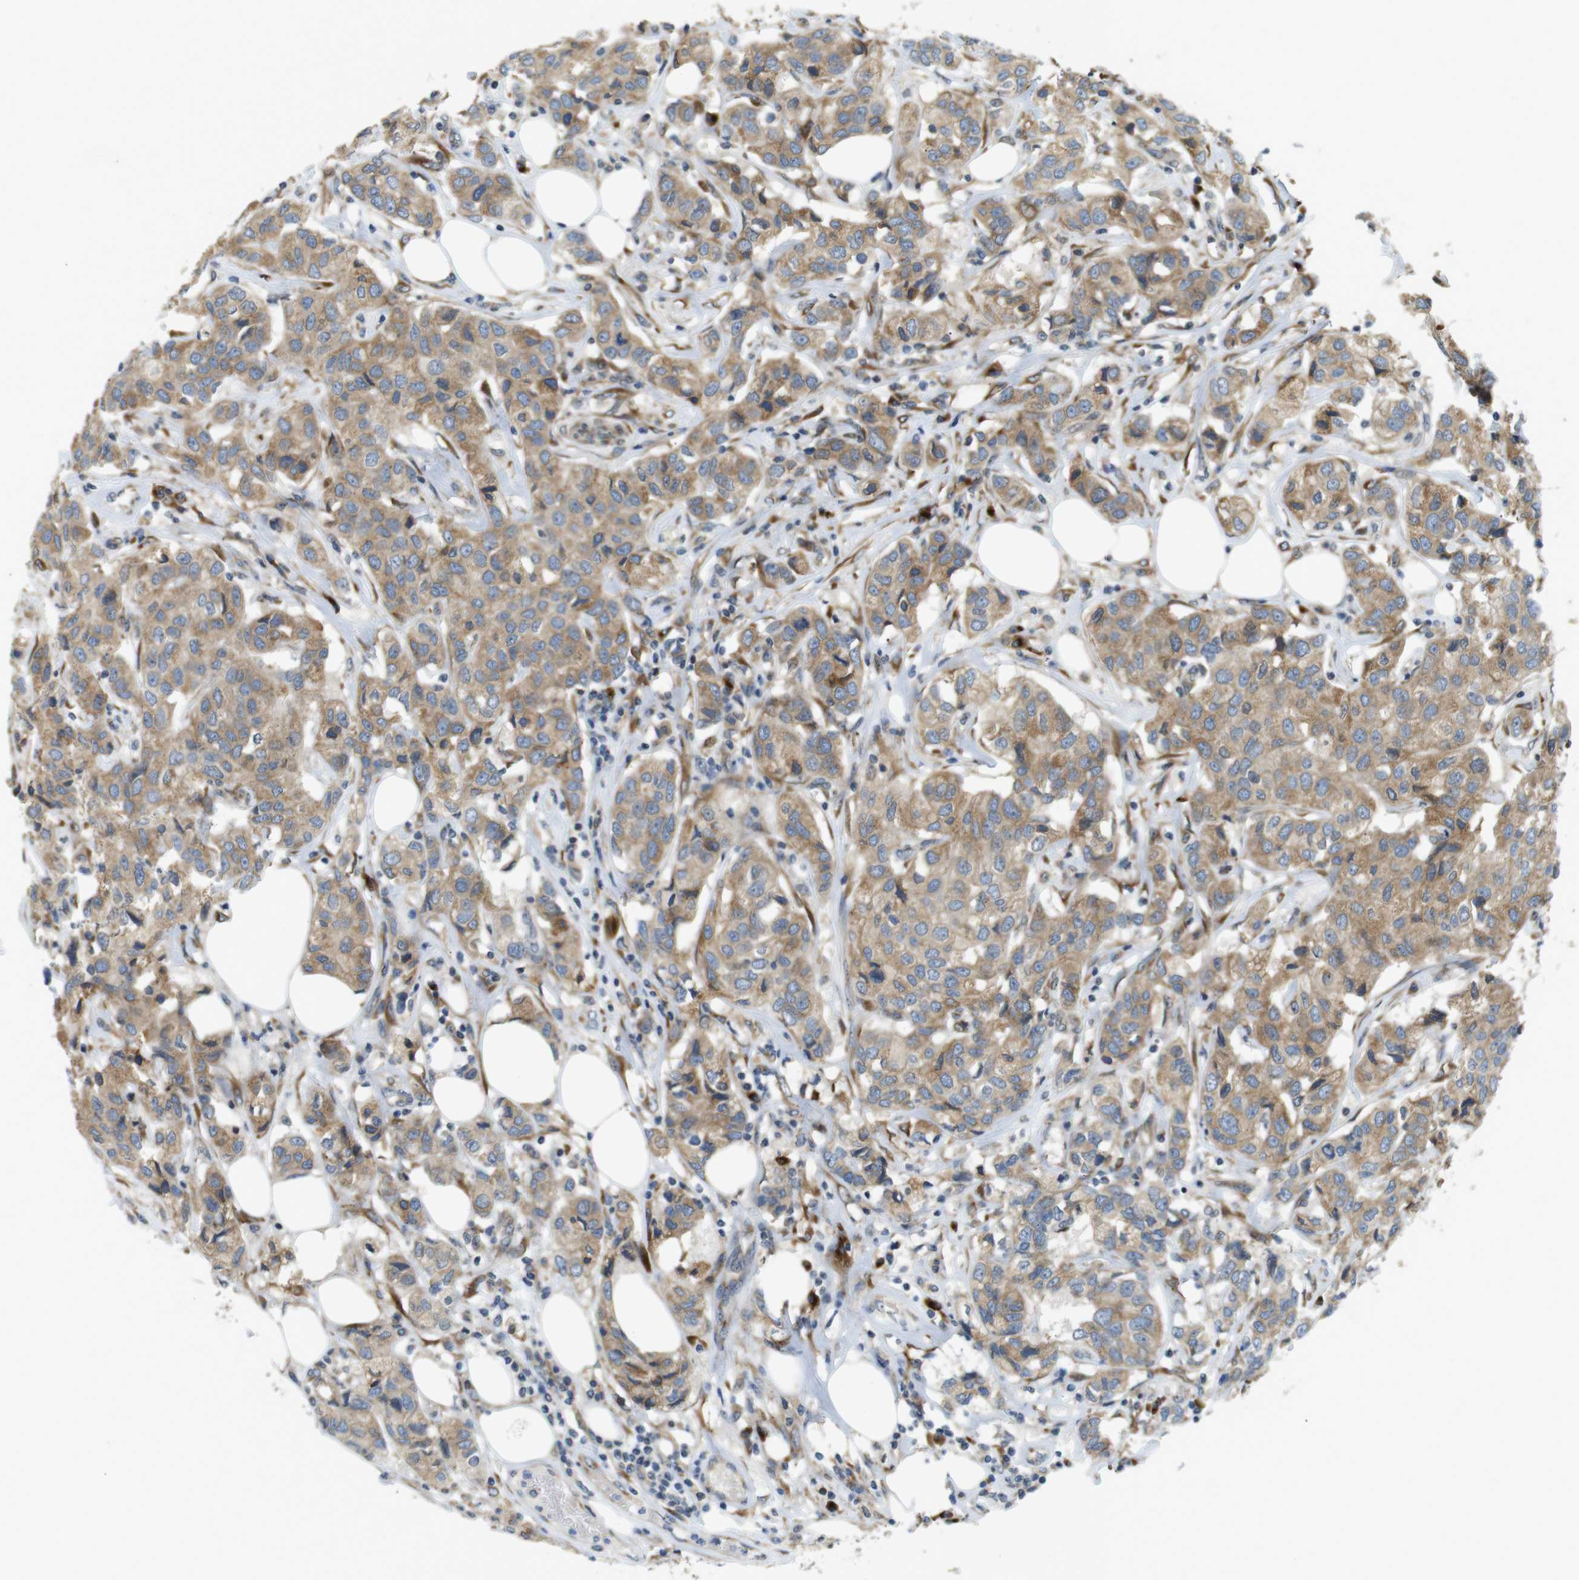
{"staining": {"intensity": "moderate", "quantity": ">75%", "location": "cytoplasmic/membranous"}, "tissue": "breast cancer", "cell_type": "Tumor cells", "image_type": "cancer", "snomed": [{"axis": "morphology", "description": "Duct carcinoma"}, {"axis": "topography", "description": "Breast"}], "caption": "Human breast intraductal carcinoma stained with a brown dye exhibits moderate cytoplasmic/membranous positive expression in about >75% of tumor cells.", "gene": "TMEM143", "patient": {"sex": "female", "age": 80}}